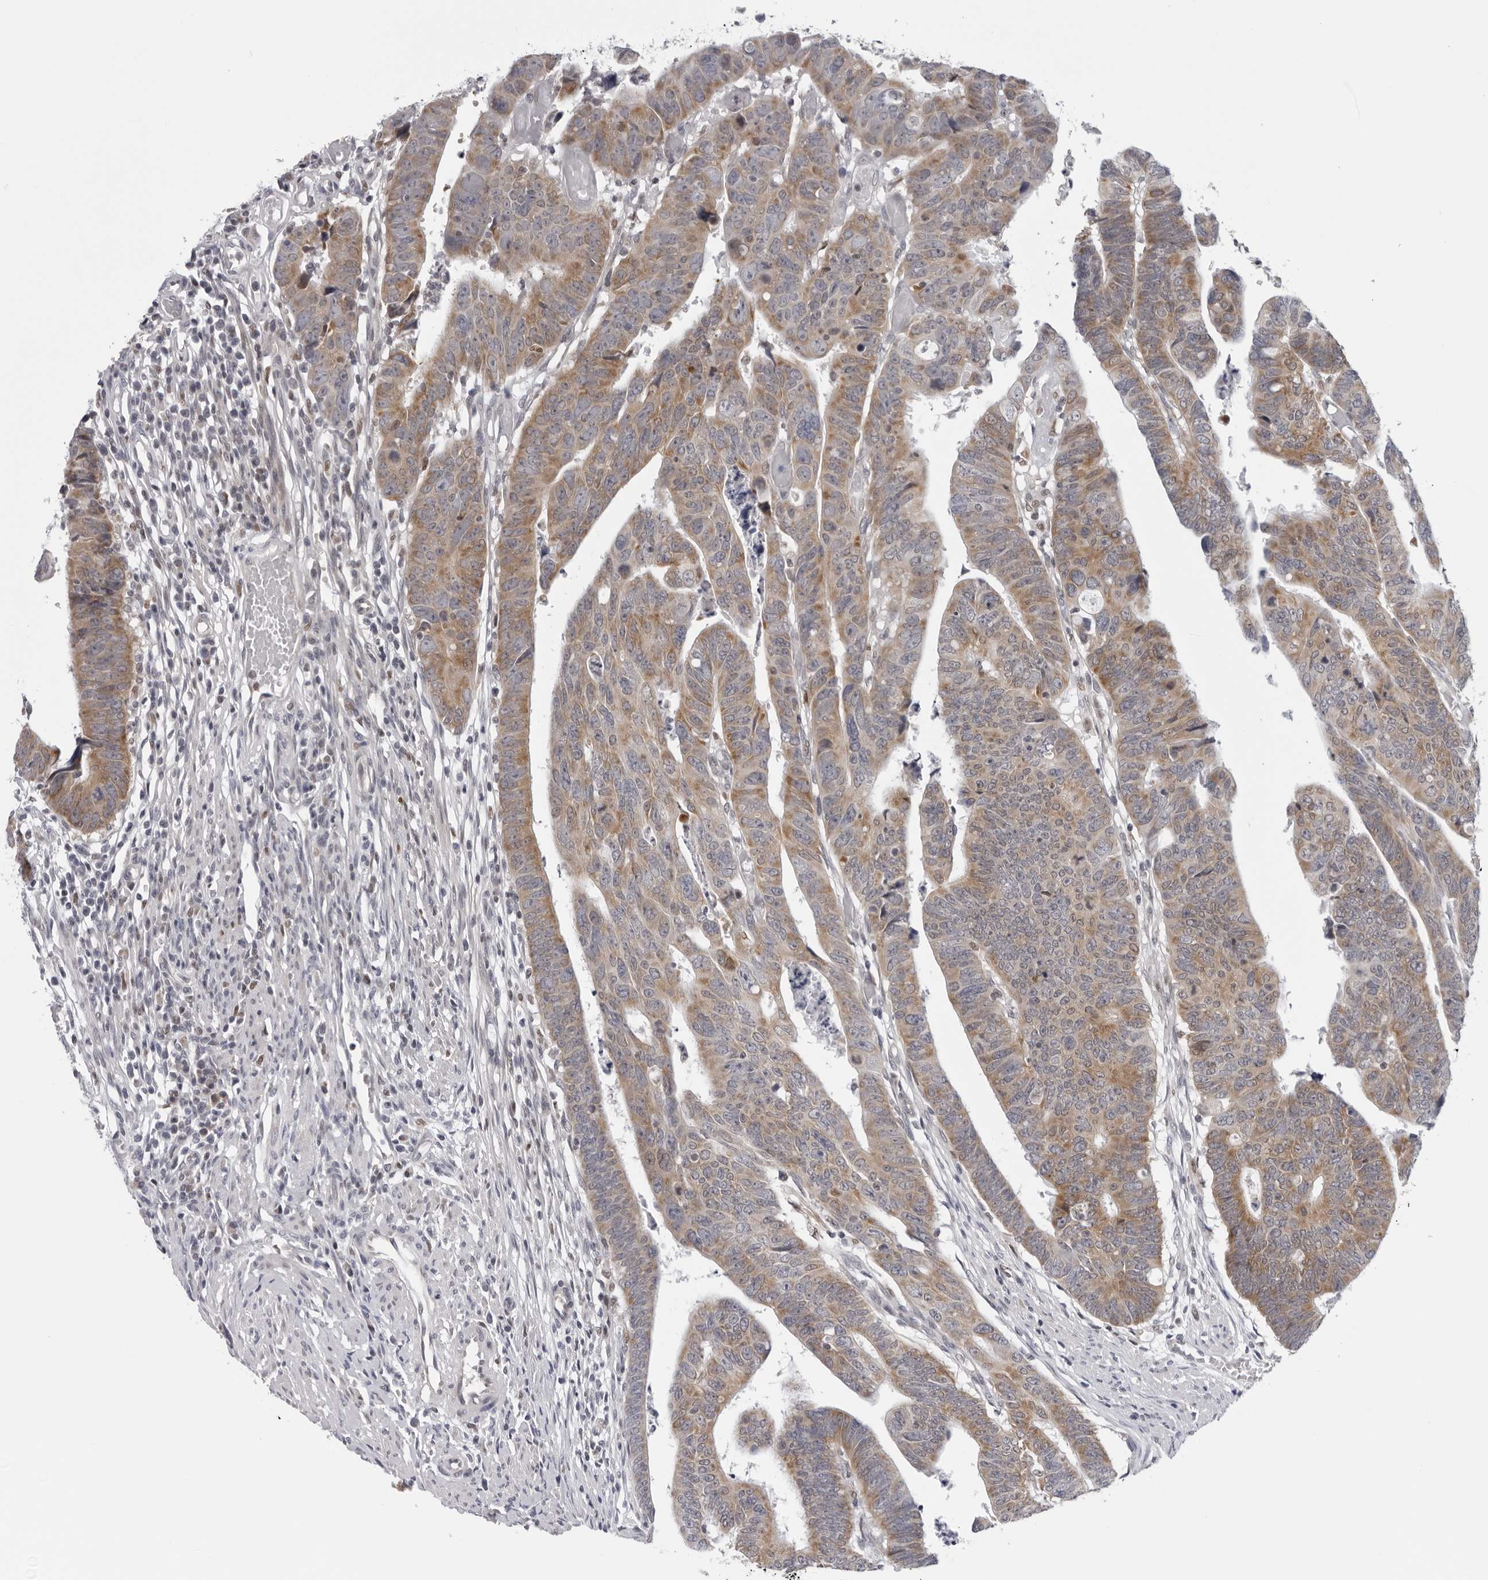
{"staining": {"intensity": "moderate", "quantity": ">75%", "location": "cytoplasmic/membranous"}, "tissue": "colorectal cancer", "cell_type": "Tumor cells", "image_type": "cancer", "snomed": [{"axis": "morphology", "description": "Adenocarcinoma, NOS"}, {"axis": "topography", "description": "Rectum"}], "caption": "Immunohistochemical staining of human colorectal cancer (adenocarcinoma) reveals medium levels of moderate cytoplasmic/membranous protein staining in approximately >75% of tumor cells. Using DAB (brown) and hematoxylin (blue) stains, captured at high magnification using brightfield microscopy.", "gene": "CPT2", "patient": {"sex": "female", "age": 65}}